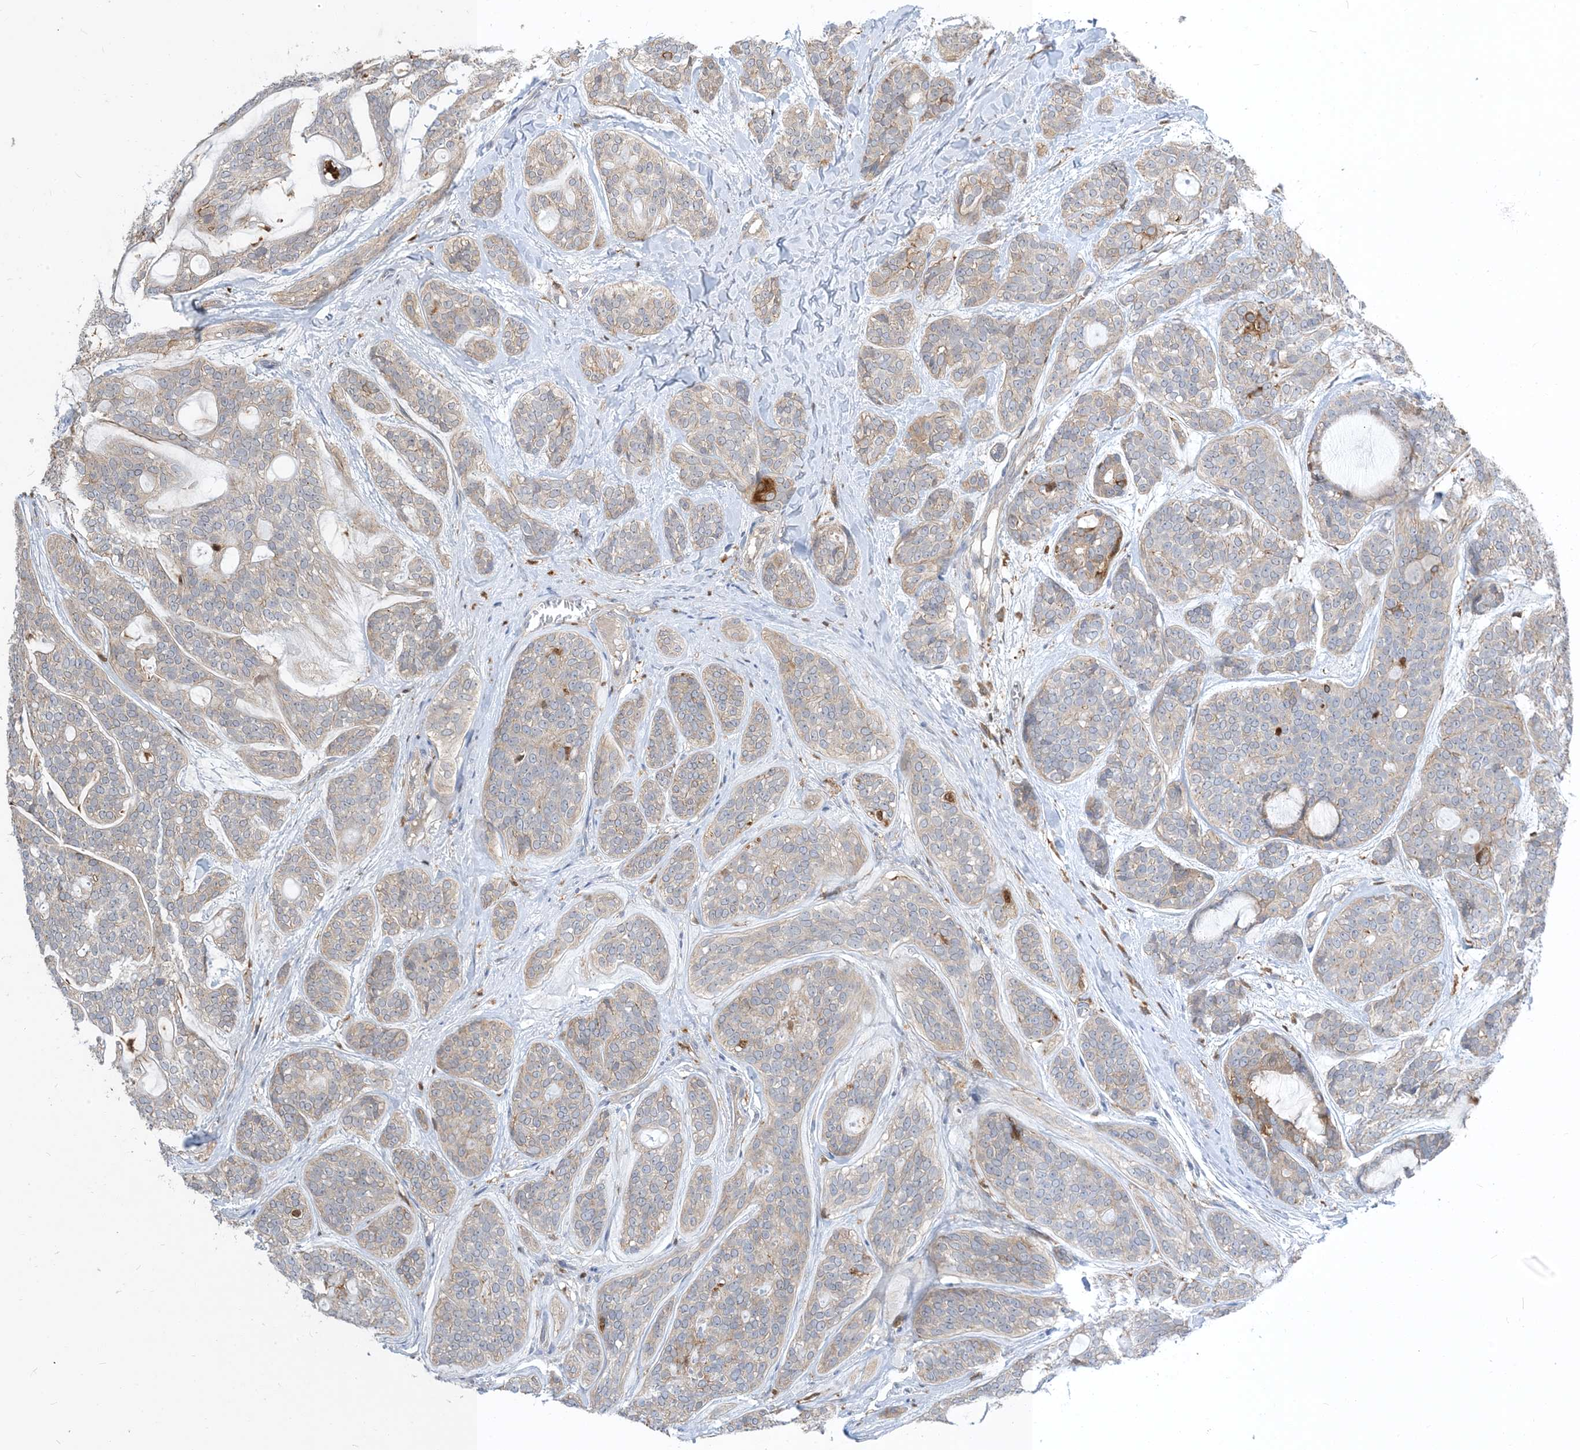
{"staining": {"intensity": "weak", "quantity": "<25%", "location": "cytoplasmic/membranous"}, "tissue": "head and neck cancer", "cell_type": "Tumor cells", "image_type": "cancer", "snomed": [{"axis": "morphology", "description": "Adenocarcinoma, NOS"}, {"axis": "topography", "description": "Head-Neck"}], "caption": "Histopathology image shows no protein expression in tumor cells of adenocarcinoma (head and neck) tissue.", "gene": "NAGK", "patient": {"sex": "male", "age": 66}}